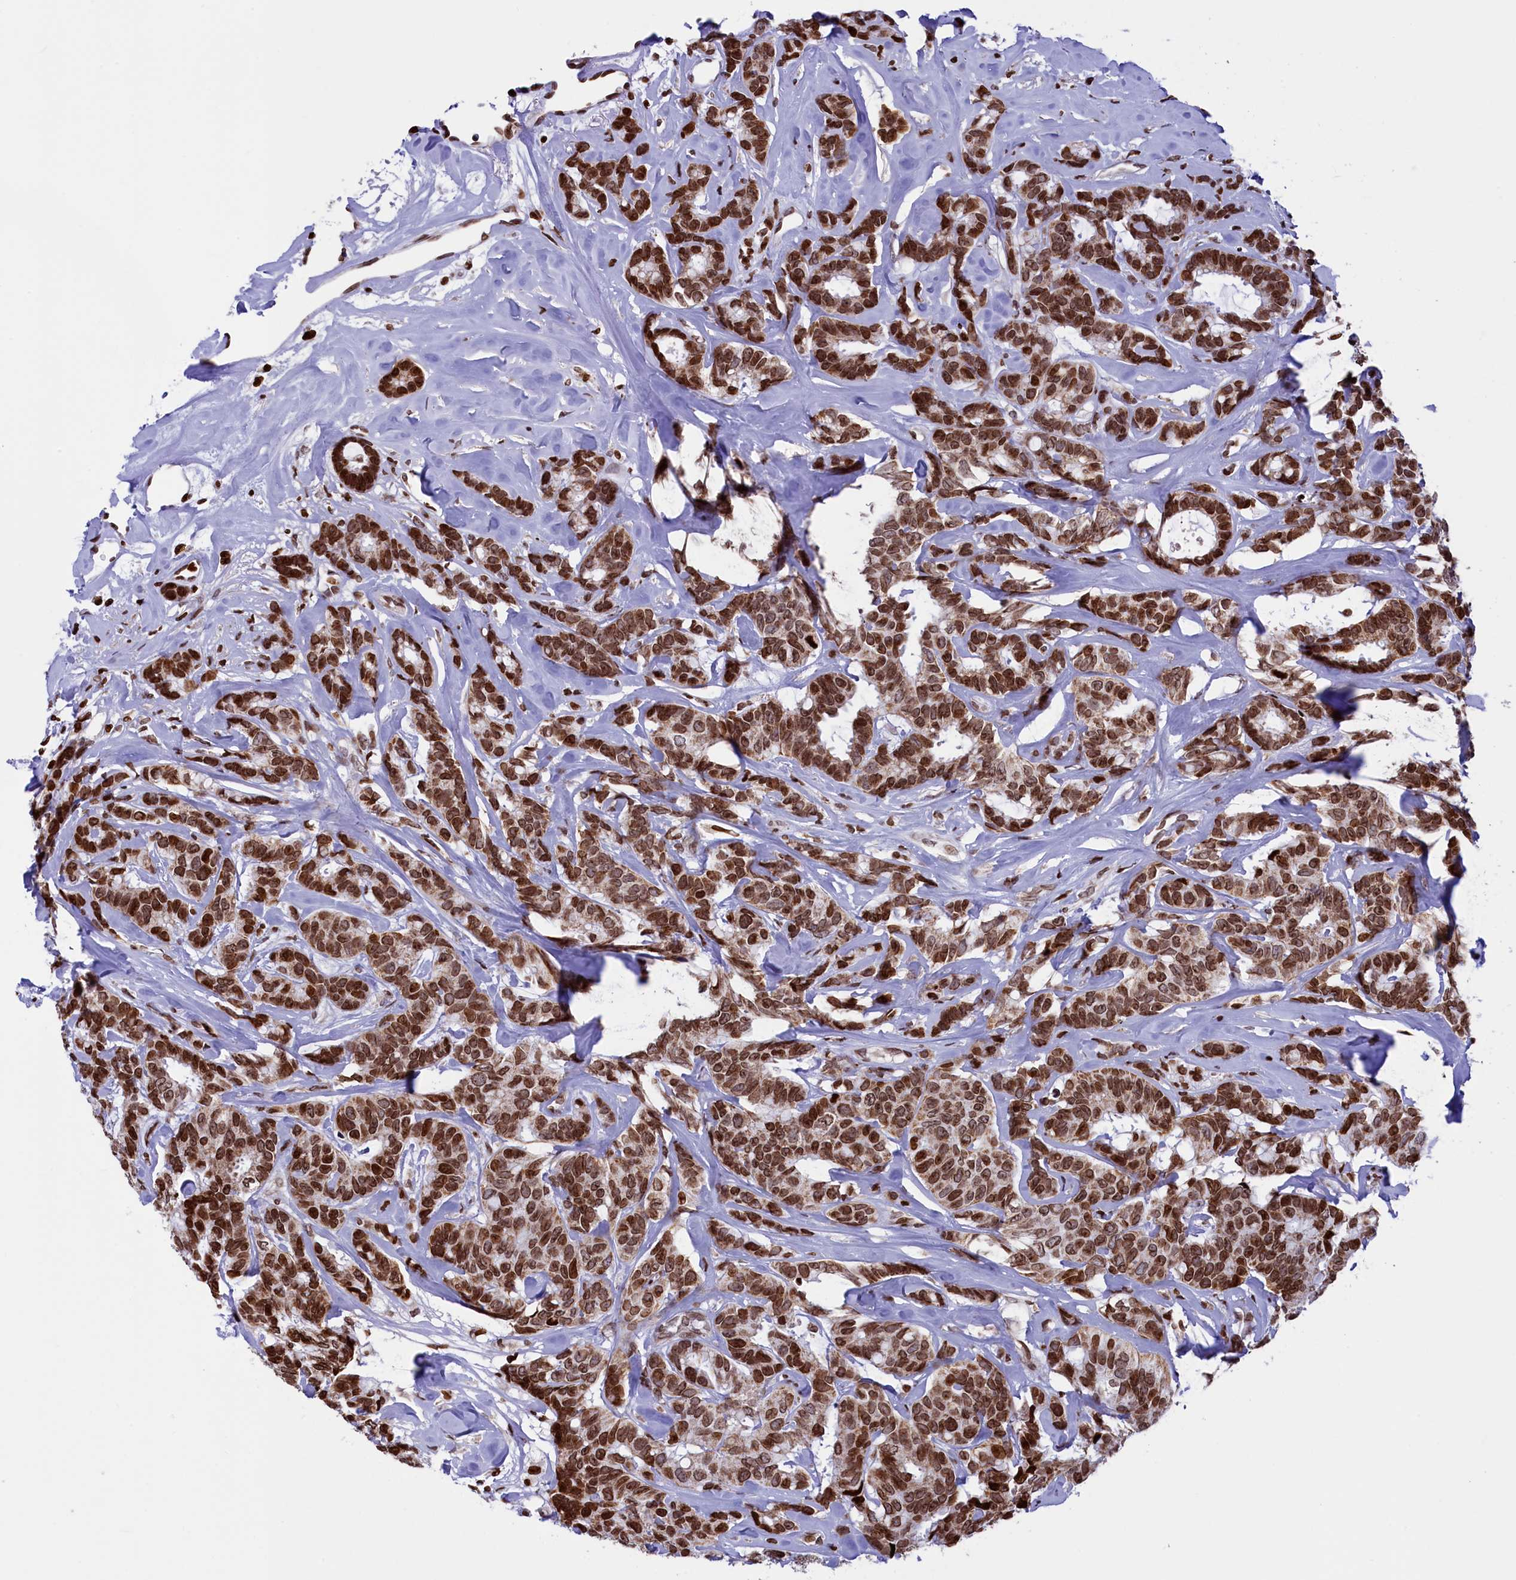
{"staining": {"intensity": "strong", "quantity": ">75%", "location": "nuclear"}, "tissue": "breast cancer", "cell_type": "Tumor cells", "image_type": "cancer", "snomed": [{"axis": "morphology", "description": "Duct carcinoma"}, {"axis": "topography", "description": "Breast"}], "caption": "Protein positivity by IHC shows strong nuclear expression in approximately >75% of tumor cells in invasive ductal carcinoma (breast).", "gene": "TIMM29", "patient": {"sex": "female", "age": 87}}